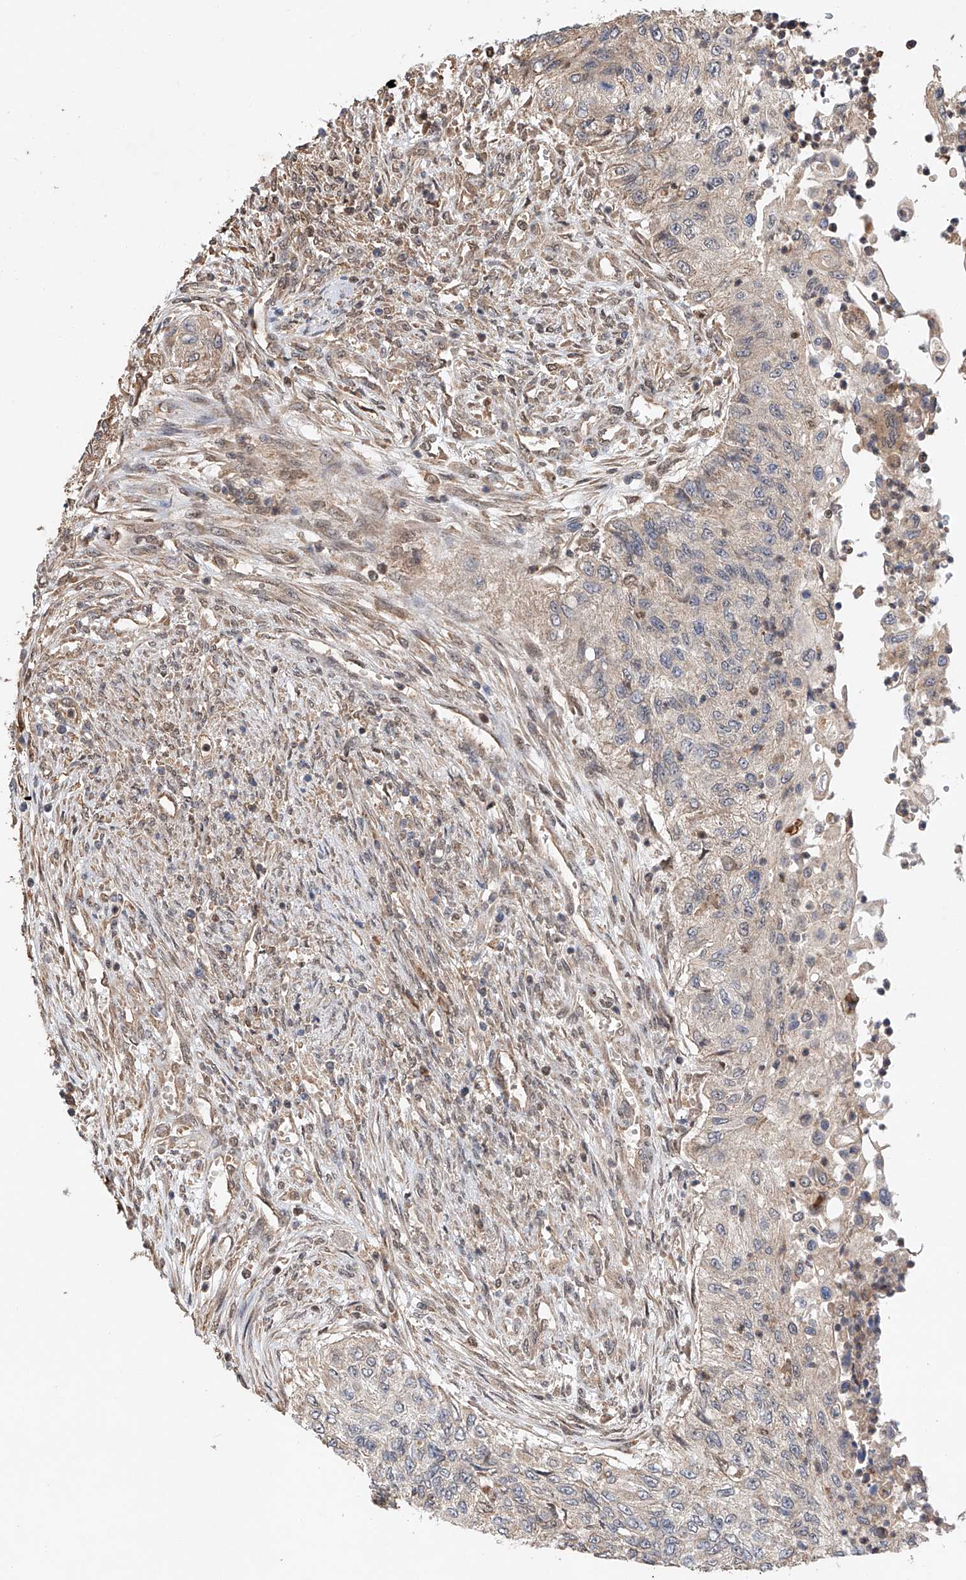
{"staining": {"intensity": "weak", "quantity": "<25%", "location": "cytoplasmic/membranous"}, "tissue": "urothelial cancer", "cell_type": "Tumor cells", "image_type": "cancer", "snomed": [{"axis": "morphology", "description": "Urothelial carcinoma, High grade"}, {"axis": "topography", "description": "Urinary bladder"}], "caption": "Immunohistochemistry (IHC) of human urothelial cancer displays no positivity in tumor cells. (DAB (3,3'-diaminobenzidine) IHC with hematoxylin counter stain).", "gene": "RILPL2", "patient": {"sex": "female", "age": 60}}